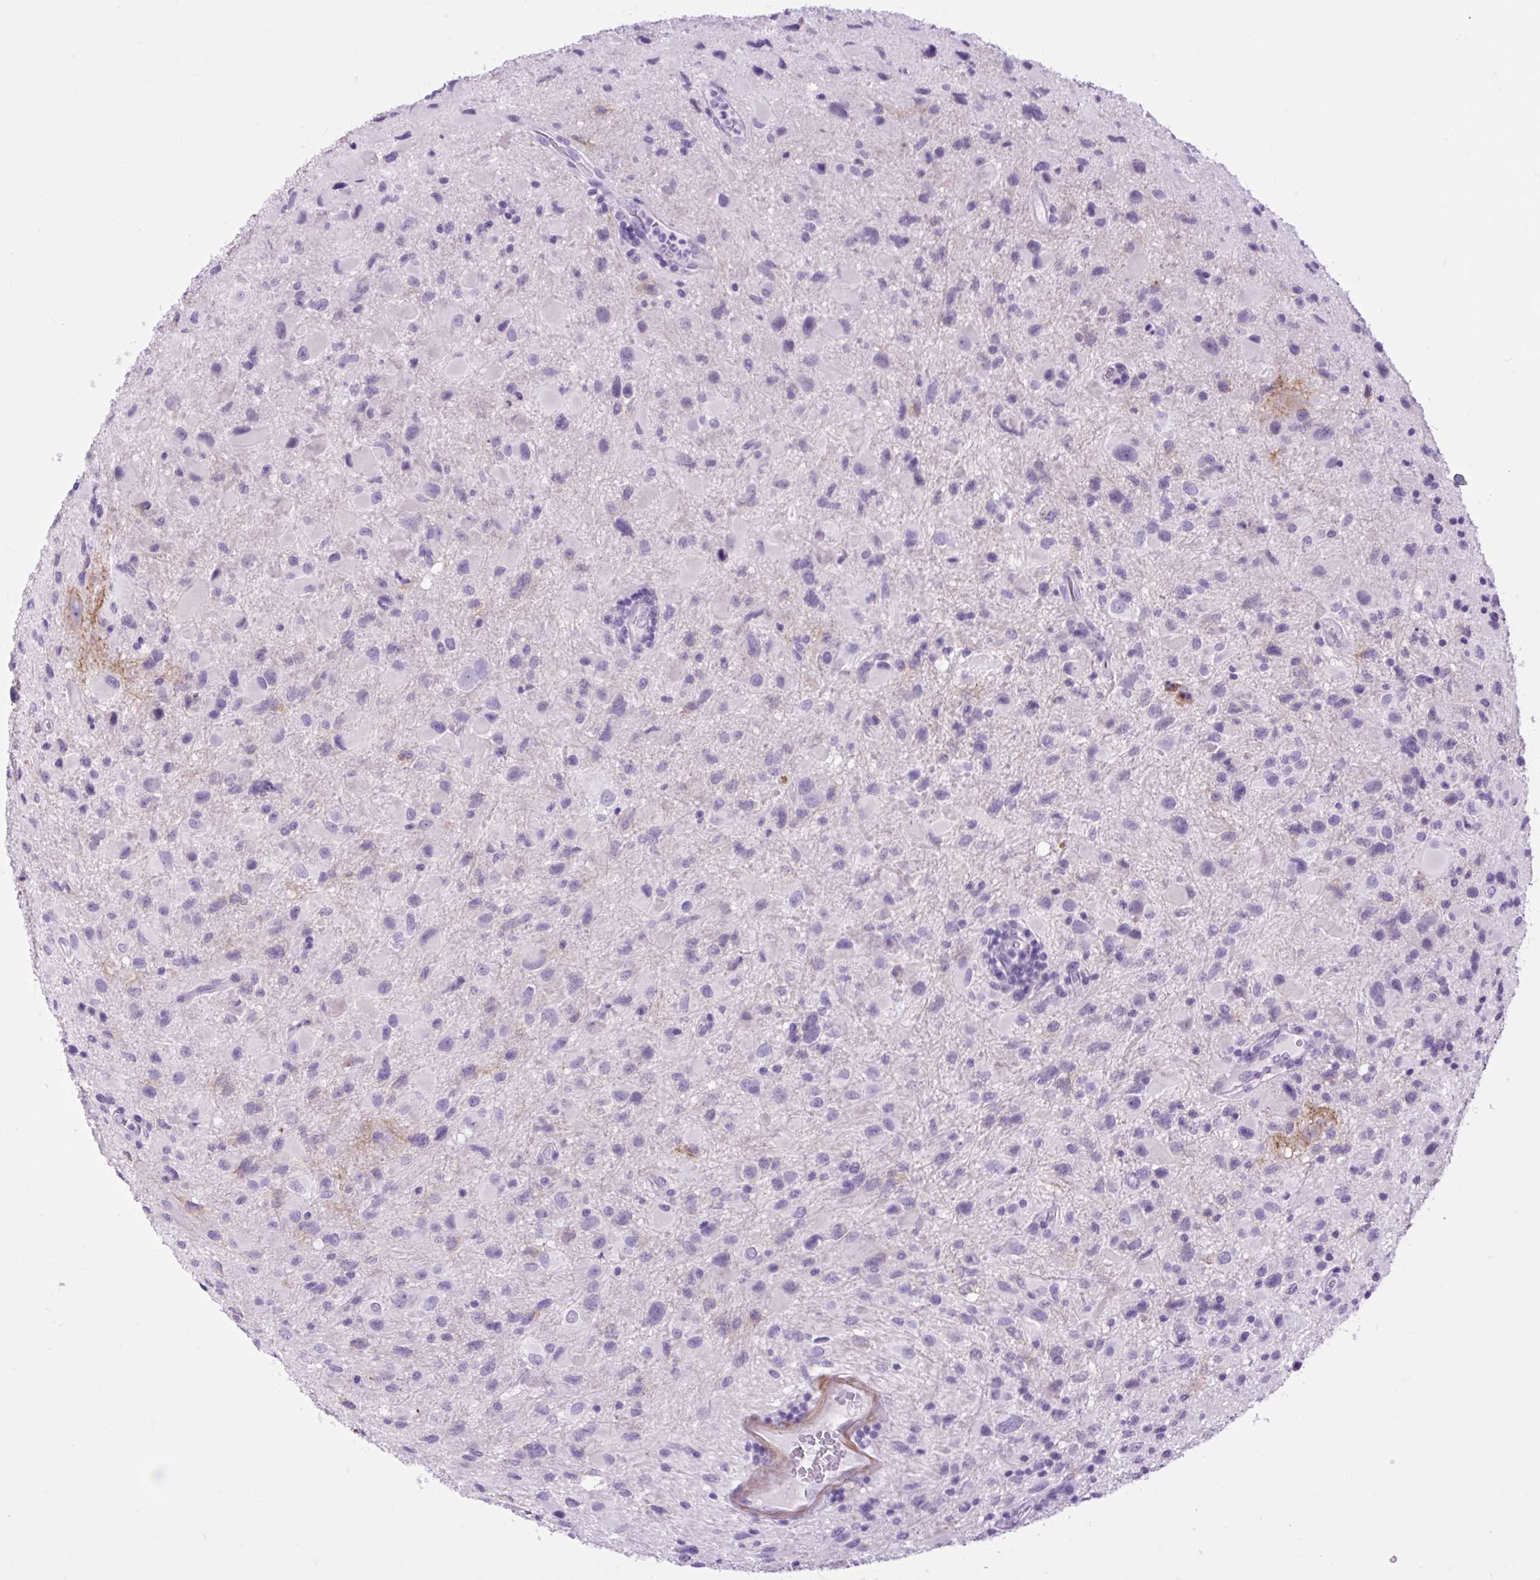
{"staining": {"intensity": "negative", "quantity": "none", "location": "none"}, "tissue": "glioma", "cell_type": "Tumor cells", "image_type": "cancer", "snomed": [{"axis": "morphology", "description": "Glioma, malignant, Low grade"}, {"axis": "topography", "description": "Brain"}], "caption": "This histopathology image is of glioma stained with IHC to label a protein in brown with the nuclei are counter-stained blue. There is no staining in tumor cells.", "gene": "DPP6", "patient": {"sex": "female", "age": 32}}